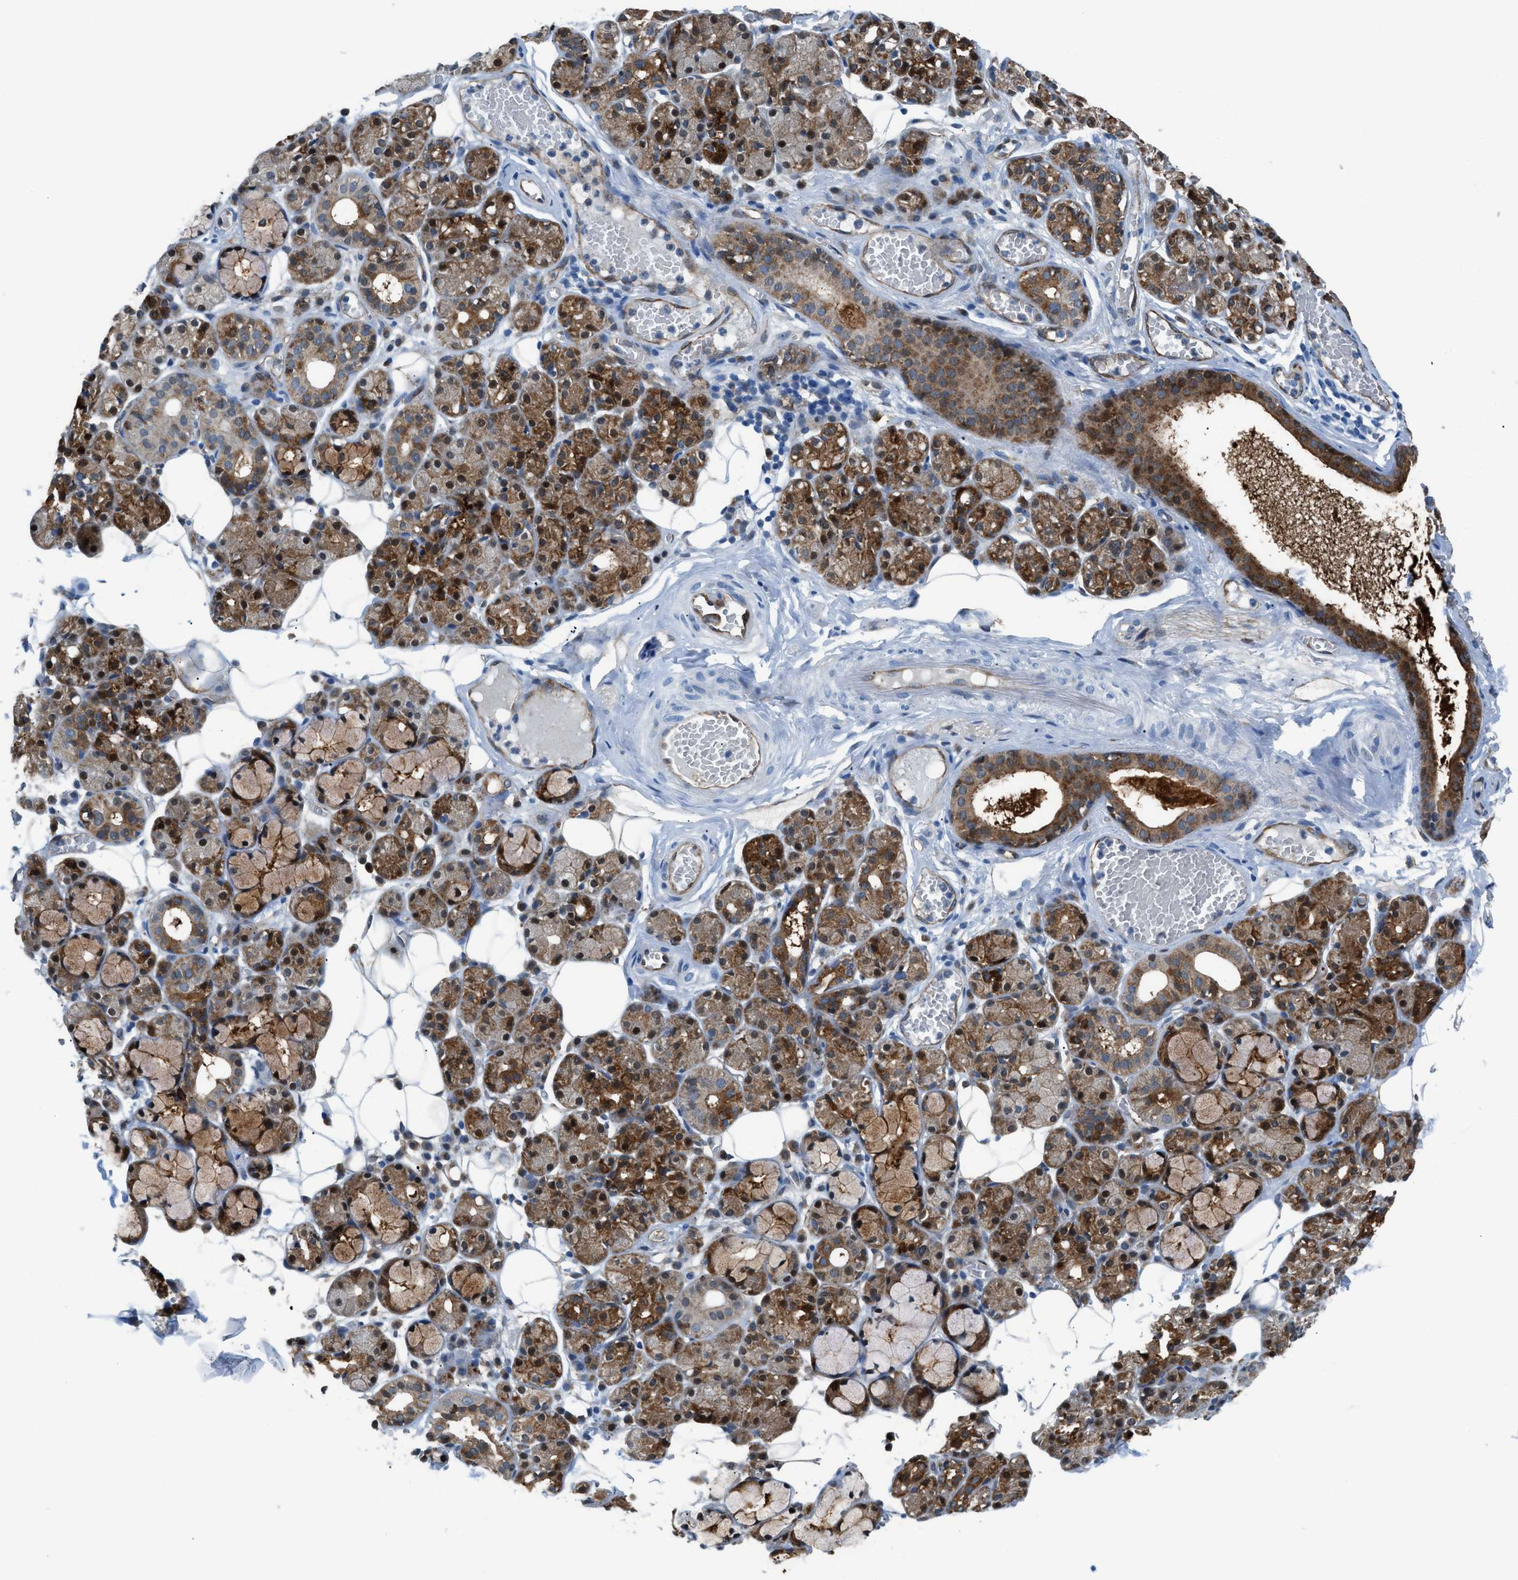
{"staining": {"intensity": "strong", "quantity": "25%-75%", "location": "cytoplasmic/membranous,nuclear"}, "tissue": "salivary gland", "cell_type": "Glandular cells", "image_type": "normal", "snomed": [{"axis": "morphology", "description": "Normal tissue, NOS"}, {"axis": "topography", "description": "Salivary gland"}], "caption": "IHC of unremarkable human salivary gland demonstrates high levels of strong cytoplasmic/membranous,nuclear expression in about 25%-75% of glandular cells. (DAB (3,3'-diaminobenzidine) = brown stain, brightfield microscopy at high magnification).", "gene": "YWHAE", "patient": {"sex": "male", "age": 63}}